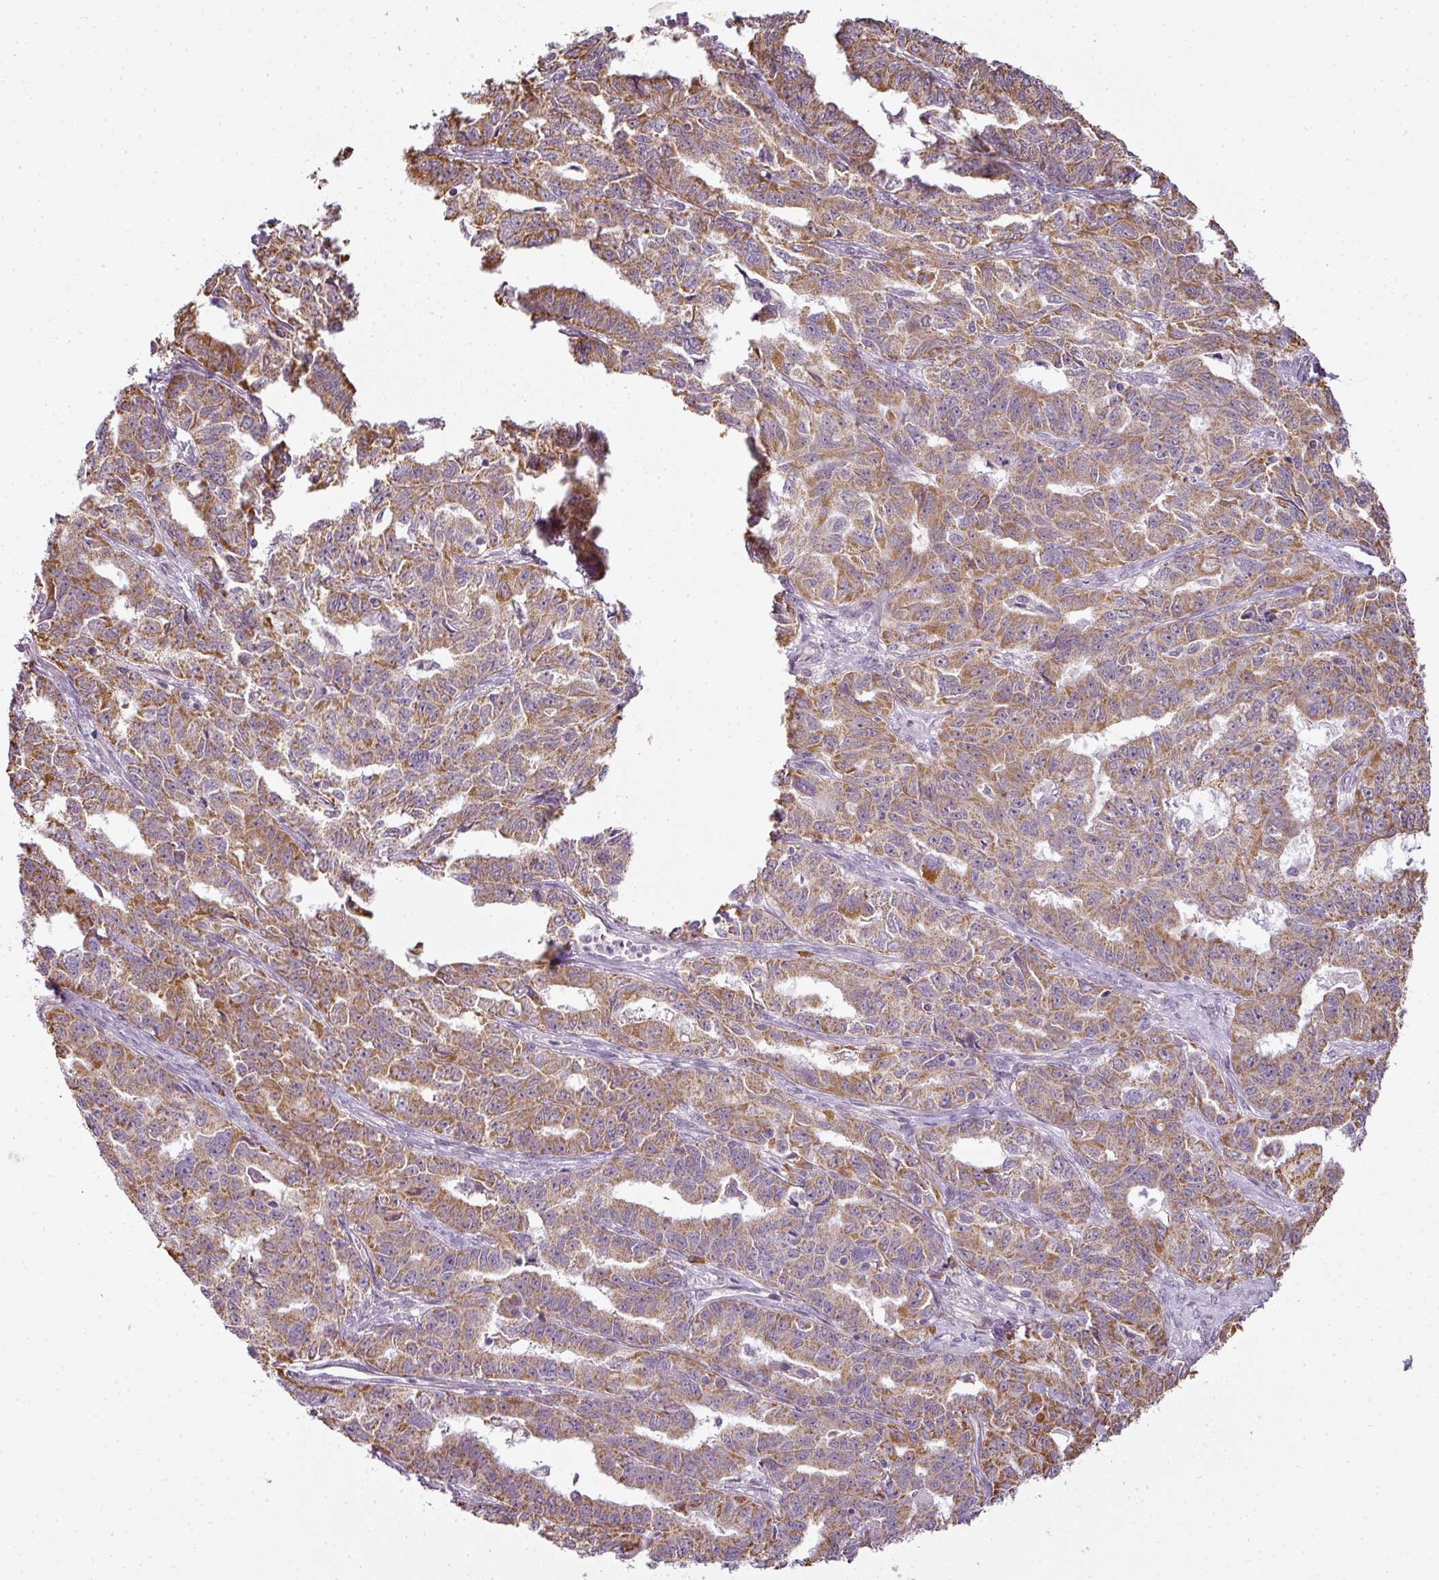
{"staining": {"intensity": "moderate", "quantity": "25%-75%", "location": "cytoplasmic/membranous"}, "tissue": "ovarian cancer", "cell_type": "Tumor cells", "image_type": "cancer", "snomed": [{"axis": "morphology", "description": "Adenocarcinoma, NOS"}, {"axis": "morphology", "description": "Carcinoma, endometroid"}, {"axis": "topography", "description": "Ovary"}], "caption": "Protein staining by immunohistochemistry exhibits moderate cytoplasmic/membranous positivity in about 25%-75% of tumor cells in ovarian cancer. The protein is shown in brown color, while the nuclei are stained blue.", "gene": "LY75", "patient": {"sex": "female", "age": 72}}